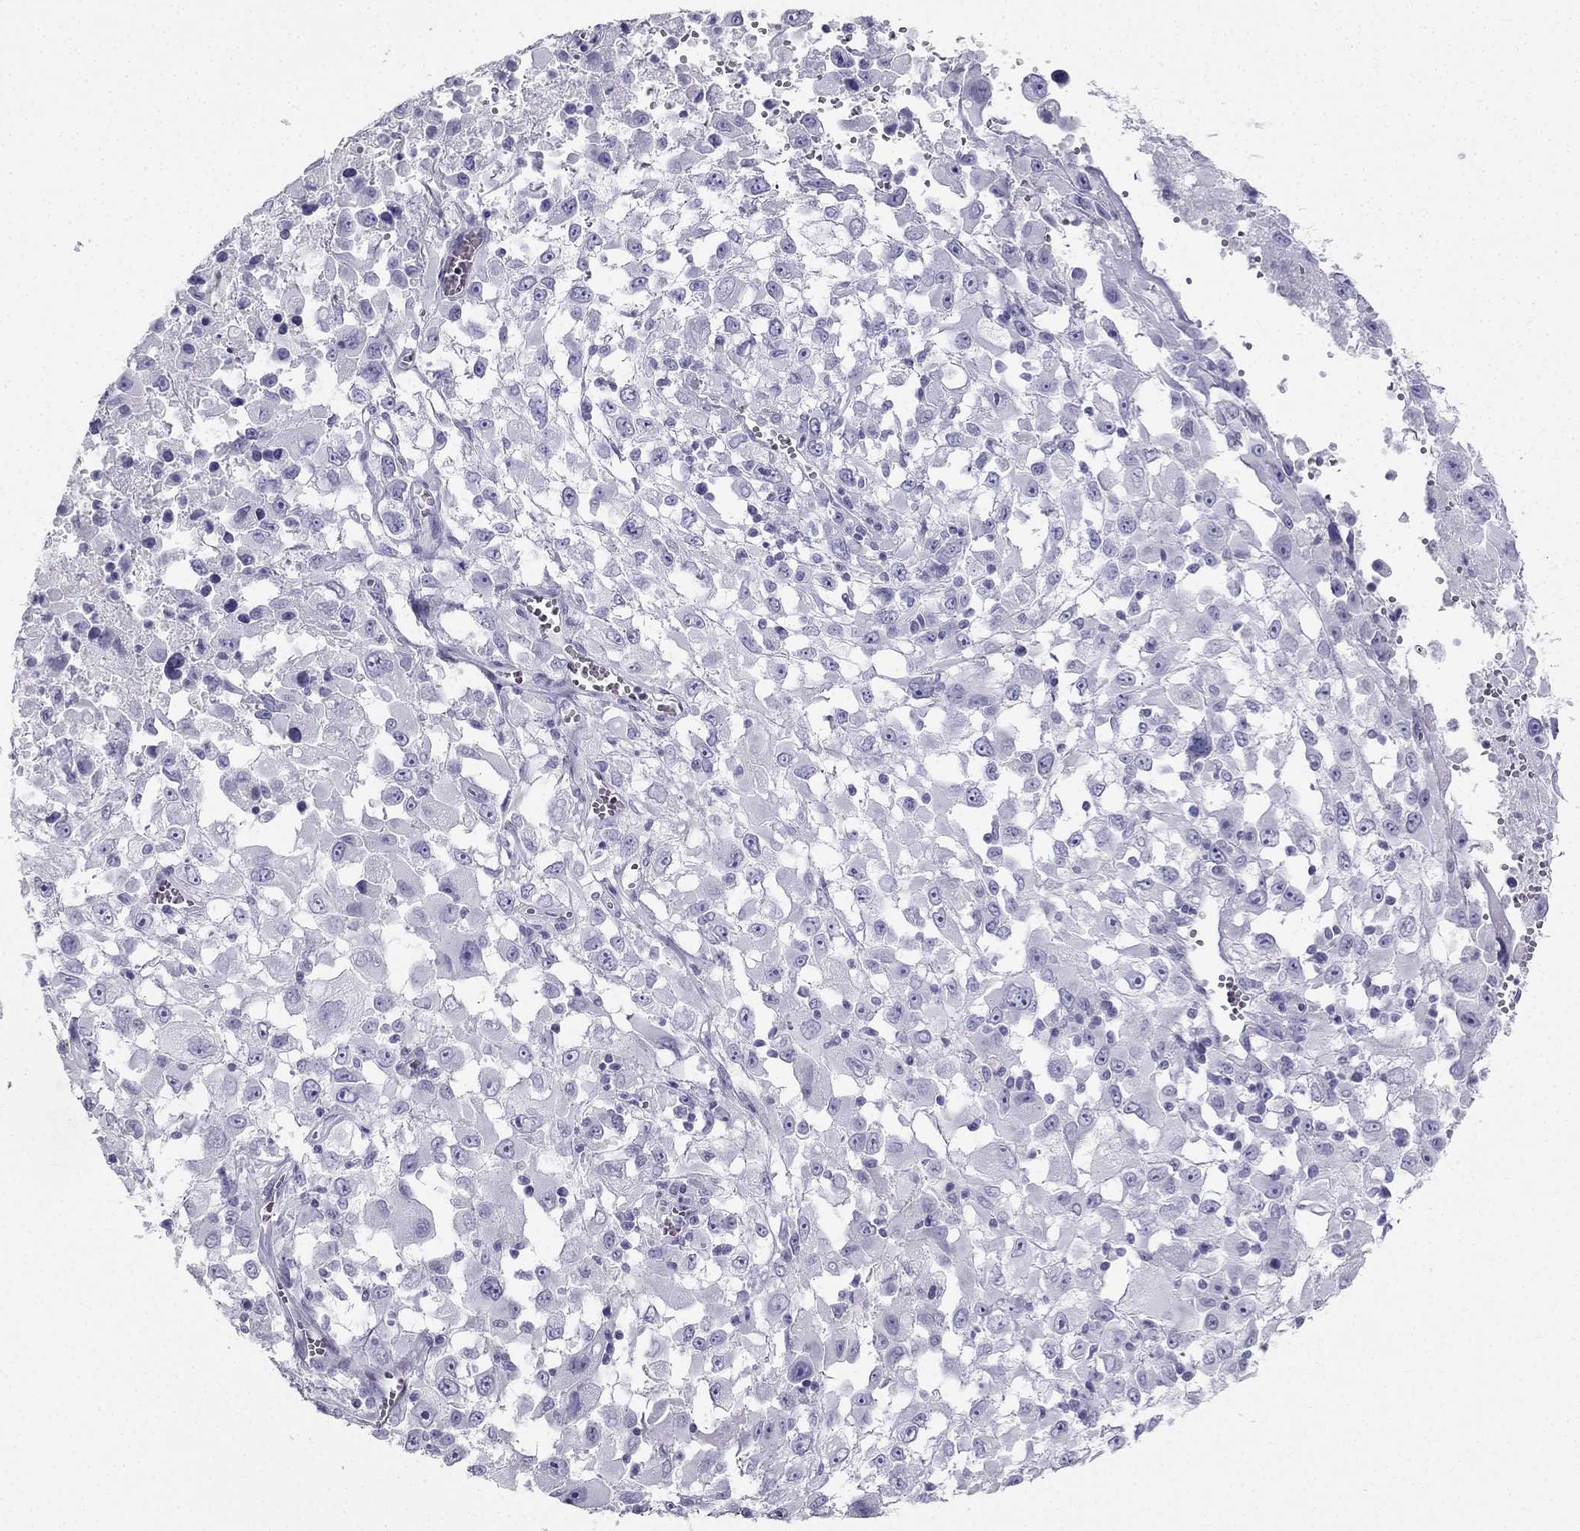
{"staining": {"intensity": "negative", "quantity": "none", "location": "none"}, "tissue": "melanoma", "cell_type": "Tumor cells", "image_type": "cancer", "snomed": [{"axis": "morphology", "description": "Malignant melanoma, Metastatic site"}, {"axis": "topography", "description": "Soft tissue"}], "caption": "A high-resolution photomicrograph shows immunohistochemistry (IHC) staining of malignant melanoma (metastatic site), which shows no significant expression in tumor cells.", "gene": "TFF3", "patient": {"sex": "male", "age": 50}}